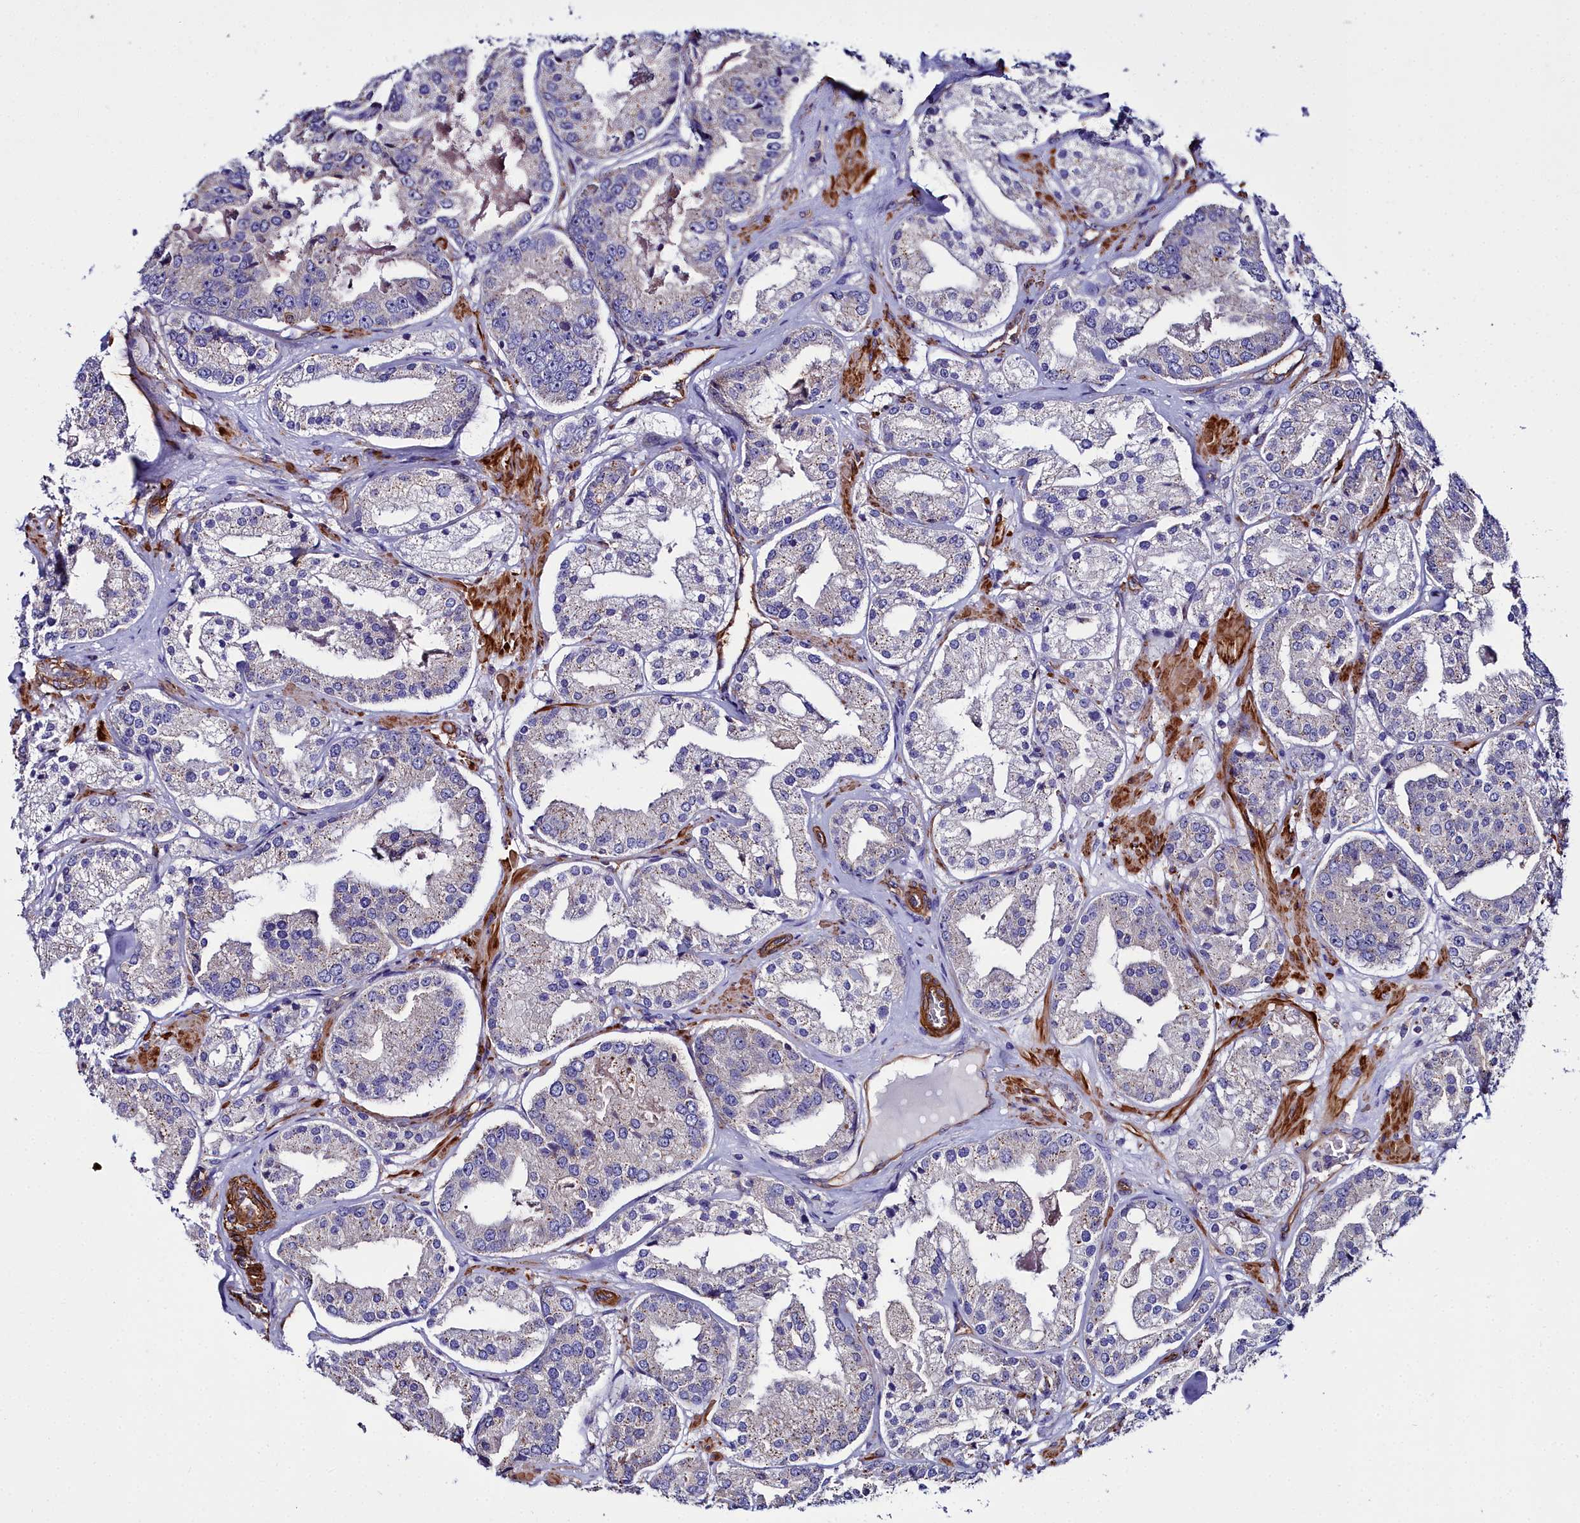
{"staining": {"intensity": "weak", "quantity": "<25%", "location": "cytoplasmic/membranous"}, "tissue": "prostate cancer", "cell_type": "Tumor cells", "image_type": "cancer", "snomed": [{"axis": "morphology", "description": "Adenocarcinoma, High grade"}, {"axis": "topography", "description": "Prostate"}], "caption": "Prostate cancer (adenocarcinoma (high-grade)) was stained to show a protein in brown. There is no significant staining in tumor cells.", "gene": "FADS3", "patient": {"sex": "male", "age": 63}}